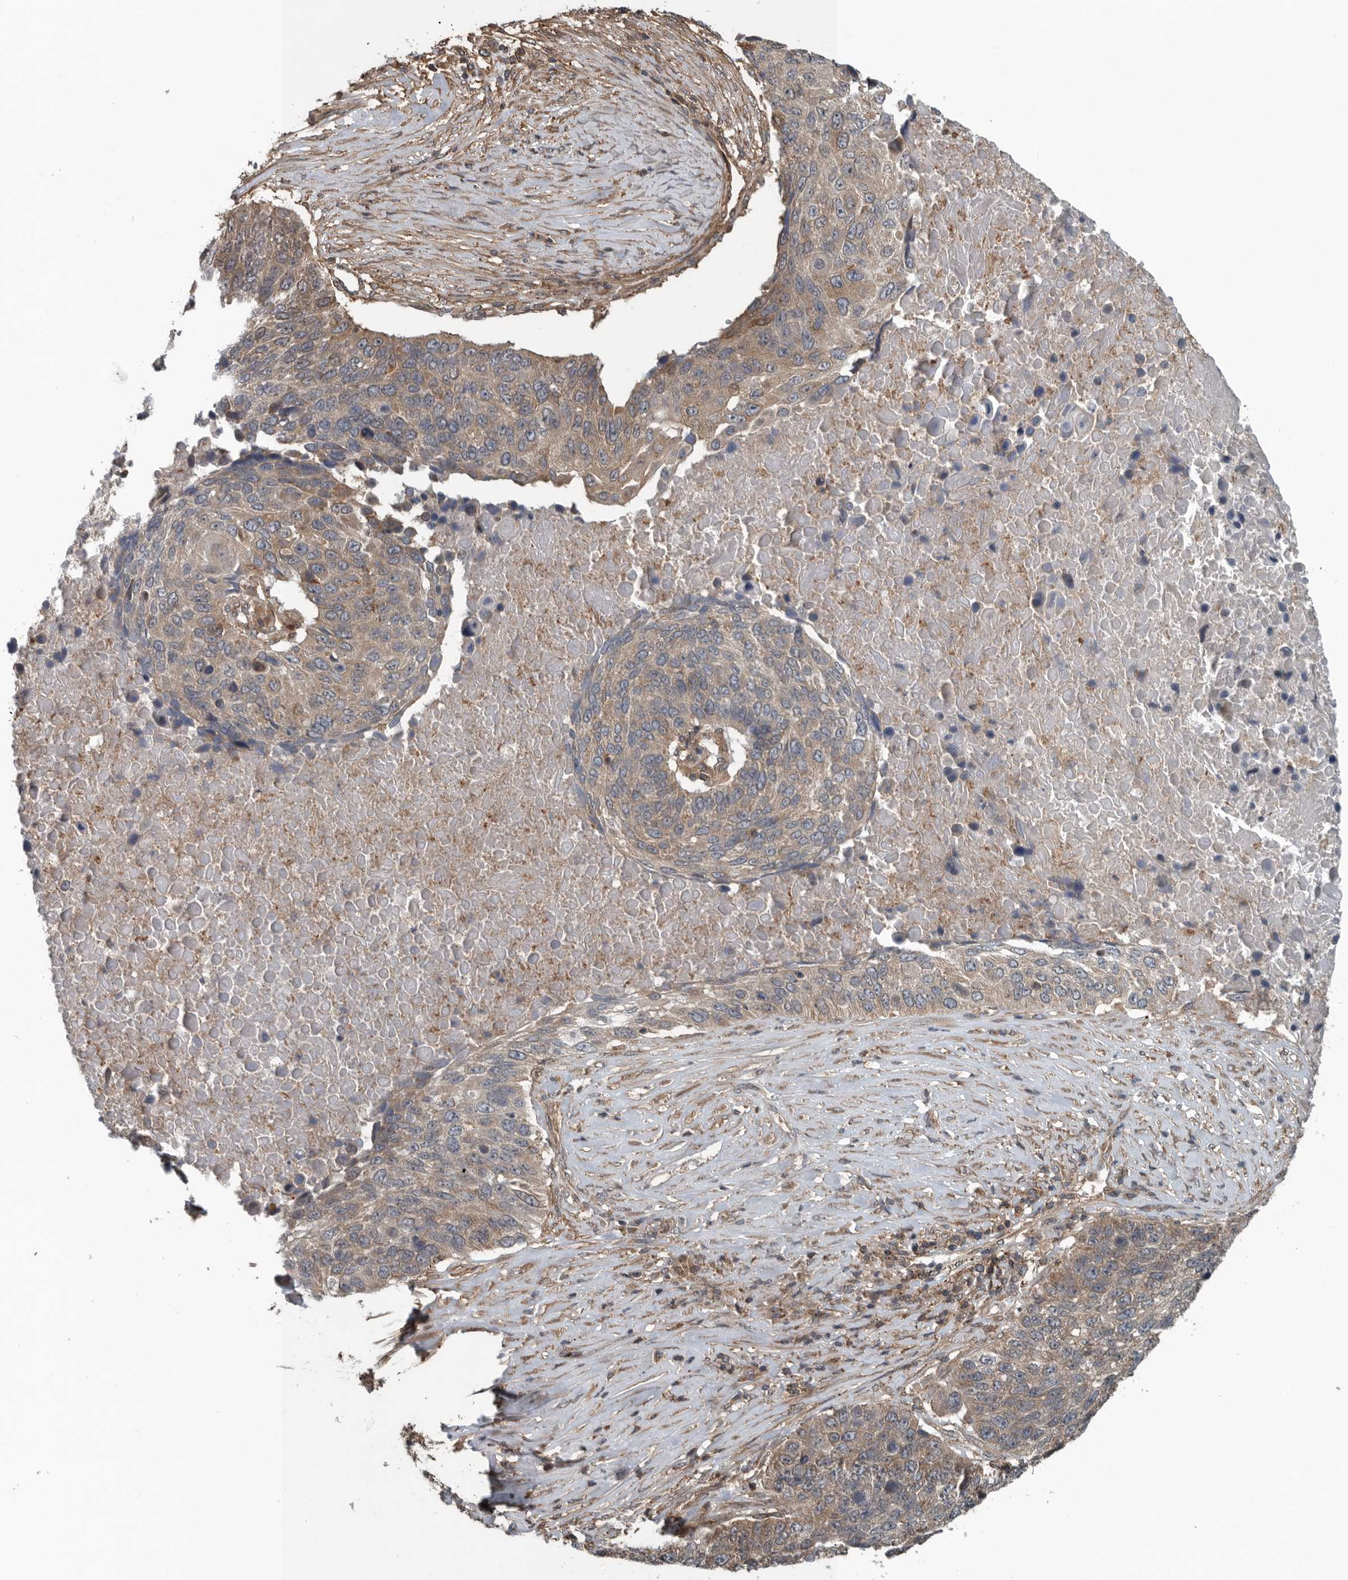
{"staining": {"intensity": "weak", "quantity": ">75%", "location": "cytoplasmic/membranous"}, "tissue": "lung cancer", "cell_type": "Tumor cells", "image_type": "cancer", "snomed": [{"axis": "morphology", "description": "Squamous cell carcinoma, NOS"}, {"axis": "topography", "description": "Lung"}], "caption": "A micrograph of squamous cell carcinoma (lung) stained for a protein shows weak cytoplasmic/membranous brown staining in tumor cells.", "gene": "AMFR", "patient": {"sex": "male", "age": 66}}